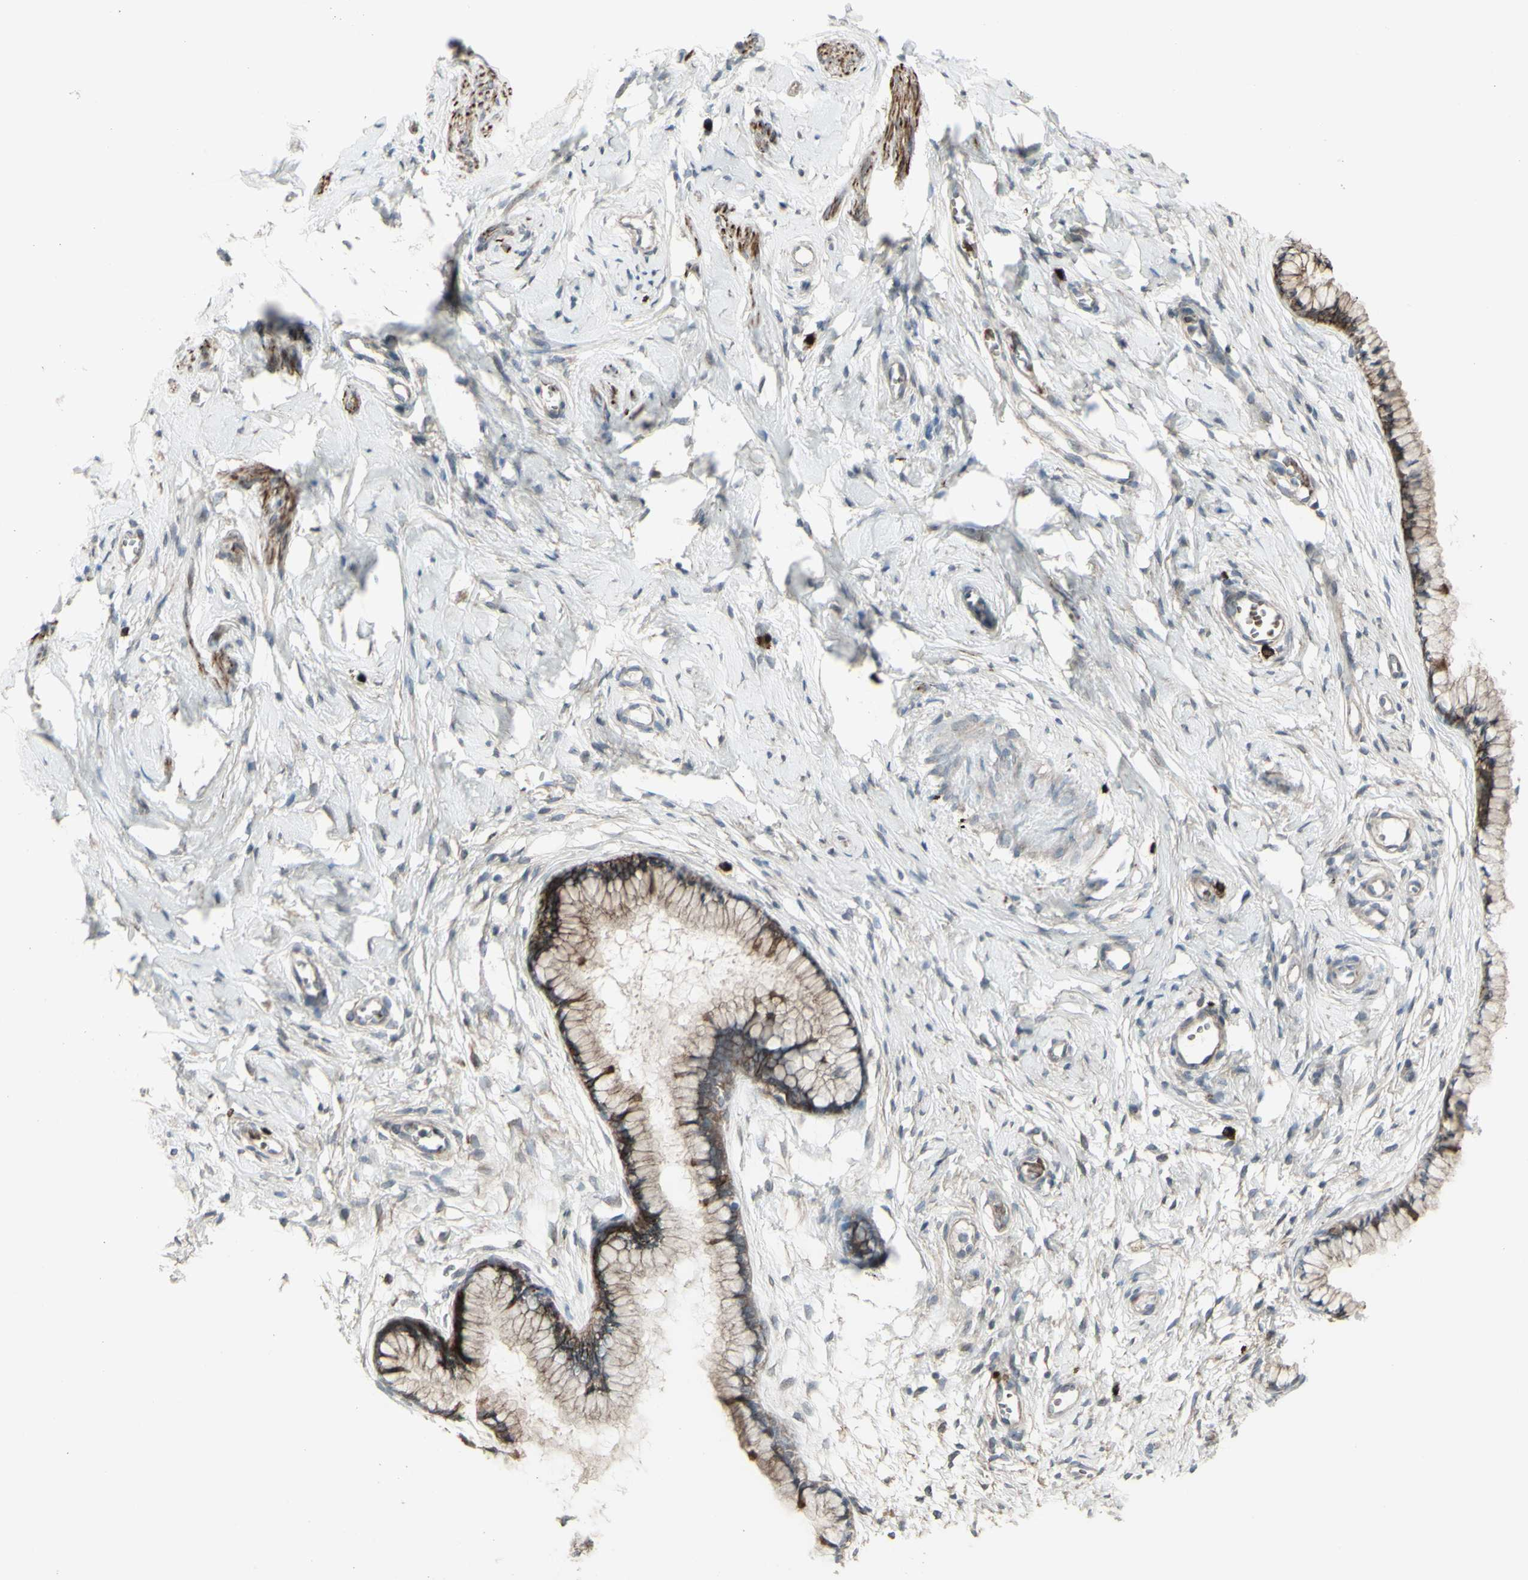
{"staining": {"intensity": "weak", "quantity": ">75%", "location": "cytoplasmic/membranous"}, "tissue": "cervix", "cell_type": "Glandular cells", "image_type": "normal", "snomed": [{"axis": "morphology", "description": "Normal tissue, NOS"}, {"axis": "topography", "description": "Cervix"}], "caption": "Cervix stained with a brown dye displays weak cytoplasmic/membranous positive staining in approximately >75% of glandular cells.", "gene": "GRAMD1B", "patient": {"sex": "female", "age": 65}}